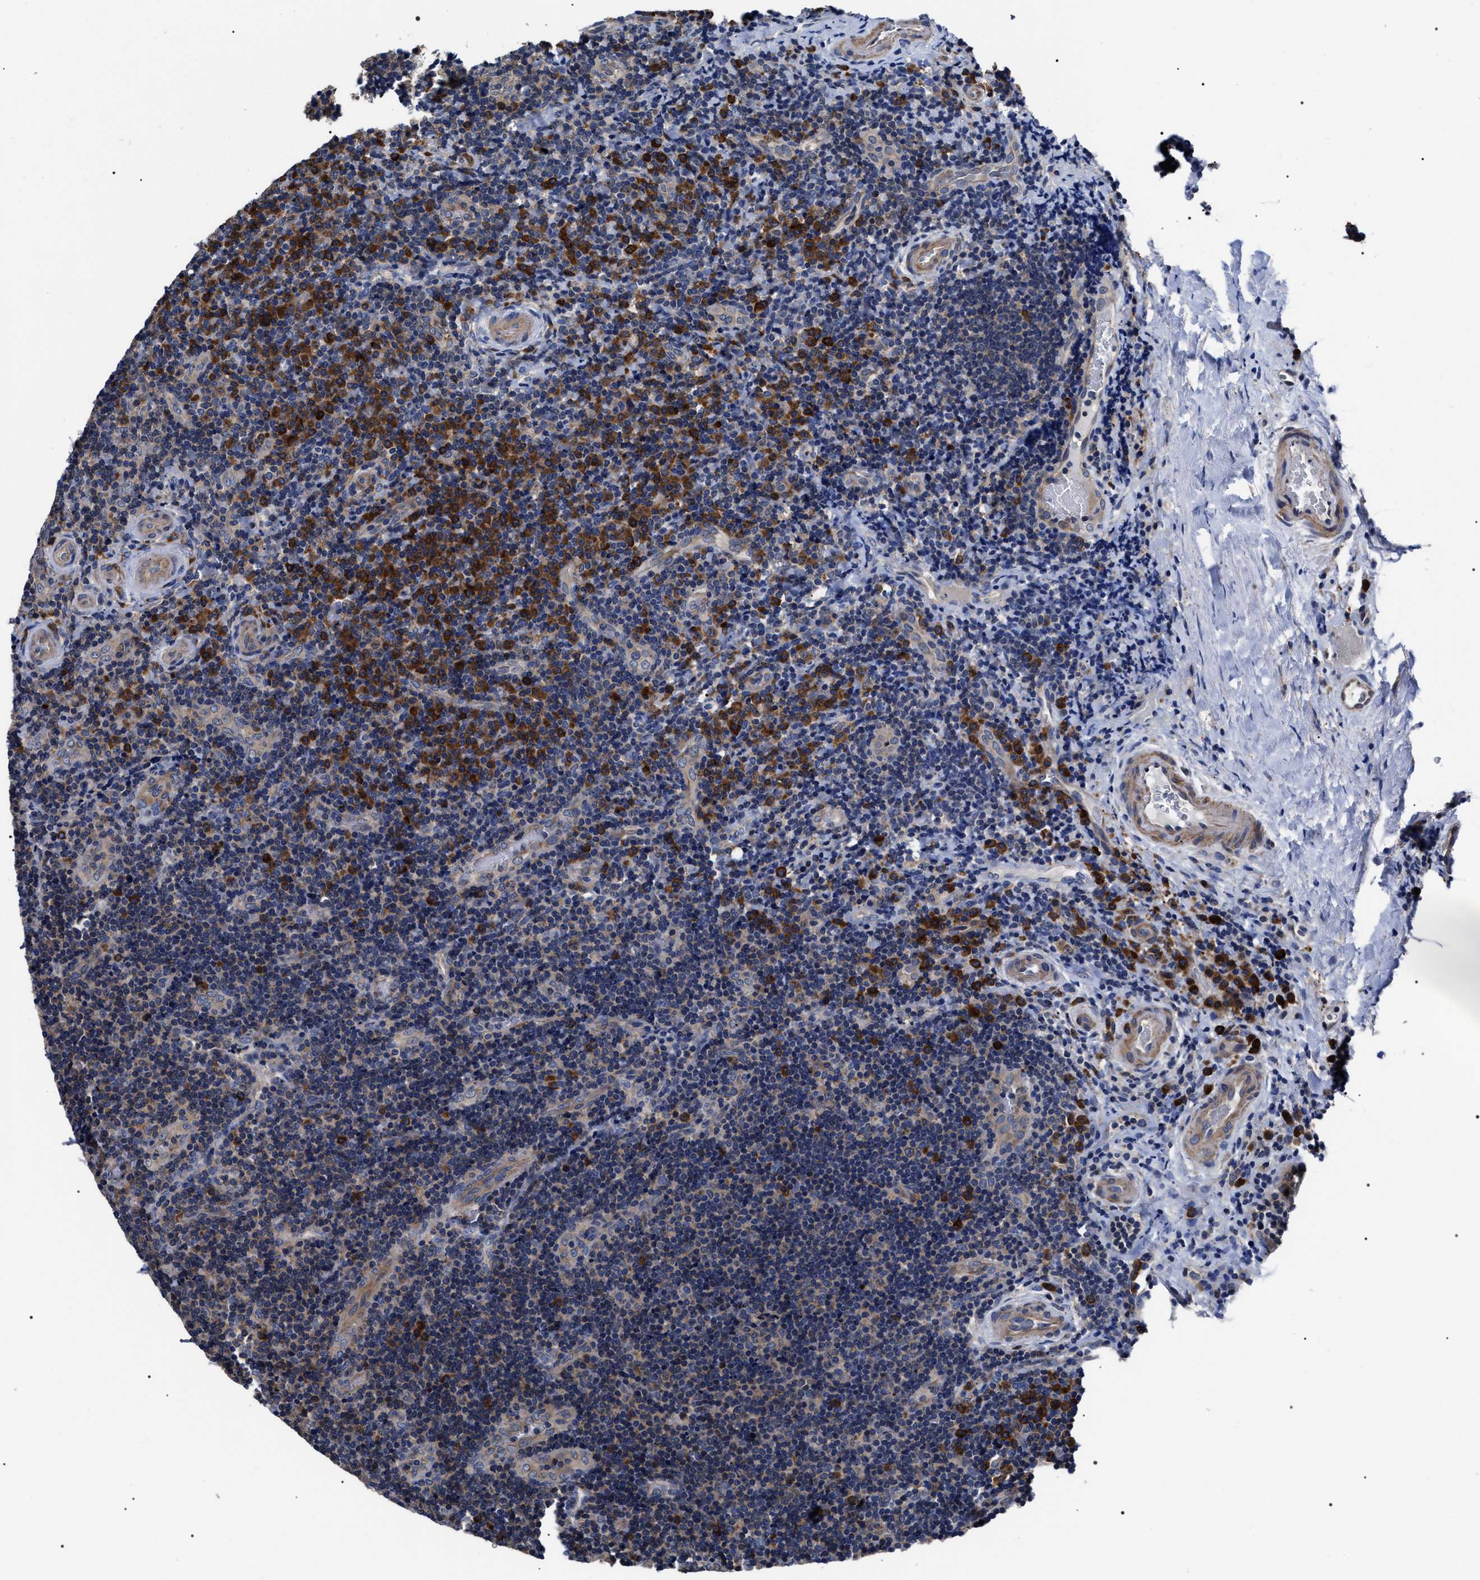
{"staining": {"intensity": "weak", "quantity": "25%-75%", "location": "cytoplasmic/membranous"}, "tissue": "lymphoma", "cell_type": "Tumor cells", "image_type": "cancer", "snomed": [{"axis": "morphology", "description": "Malignant lymphoma, non-Hodgkin's type, High grade"}, {"axis": "topography", "description": "Tonsil"}], "caption": "Weak cytoplasmic/membranous expression for a protein is identified in approximately 25%-75% of tumor cells of lymphoma using IHC.", "gene": "MIS18A", "patient": {"sex": "female", "age": 36}}